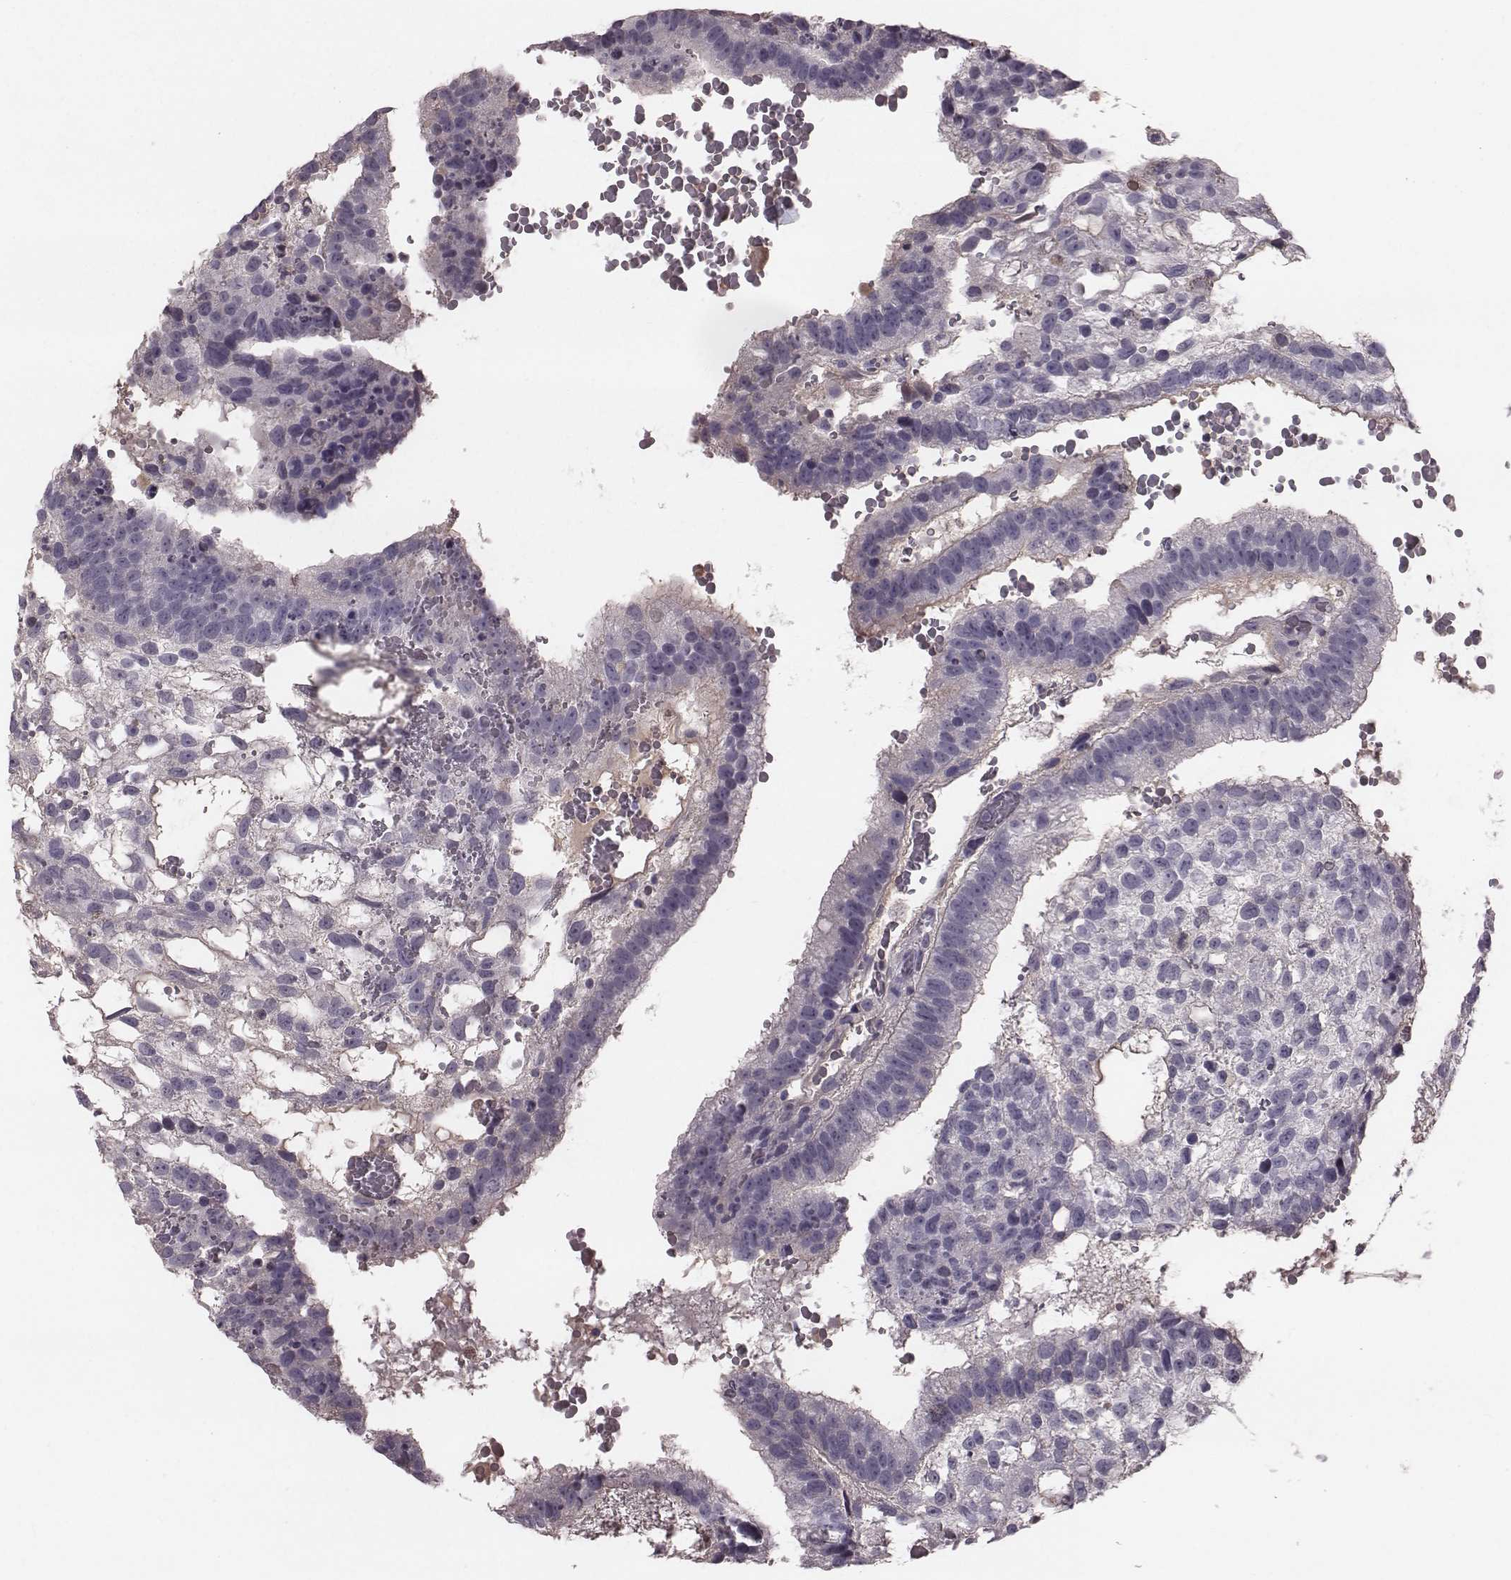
{"staining": {"intensity": "negative", "quantity": "none", "location": "none"}, "tissue": "testis cancer", "cell_type": "Tumor cells", "image_type": "cancer", "snomed": [{"axis": "morphology", "description": "Normal tissue, NOS"}, {"axis": "morphology", "description": "Carcinoma, Embryonal, NOS"}, {"axis": "topography", "description": "Testis"}, {"axis": "topography", "description": "Epididymis"}], "caption": "IHC image of human embryonal carcinoma (testis) stained for a protein (brown), which exhibits no expression in tumor cells.", "gene": "SMIM24", "patient": {"sex": "male", "age": 32}}